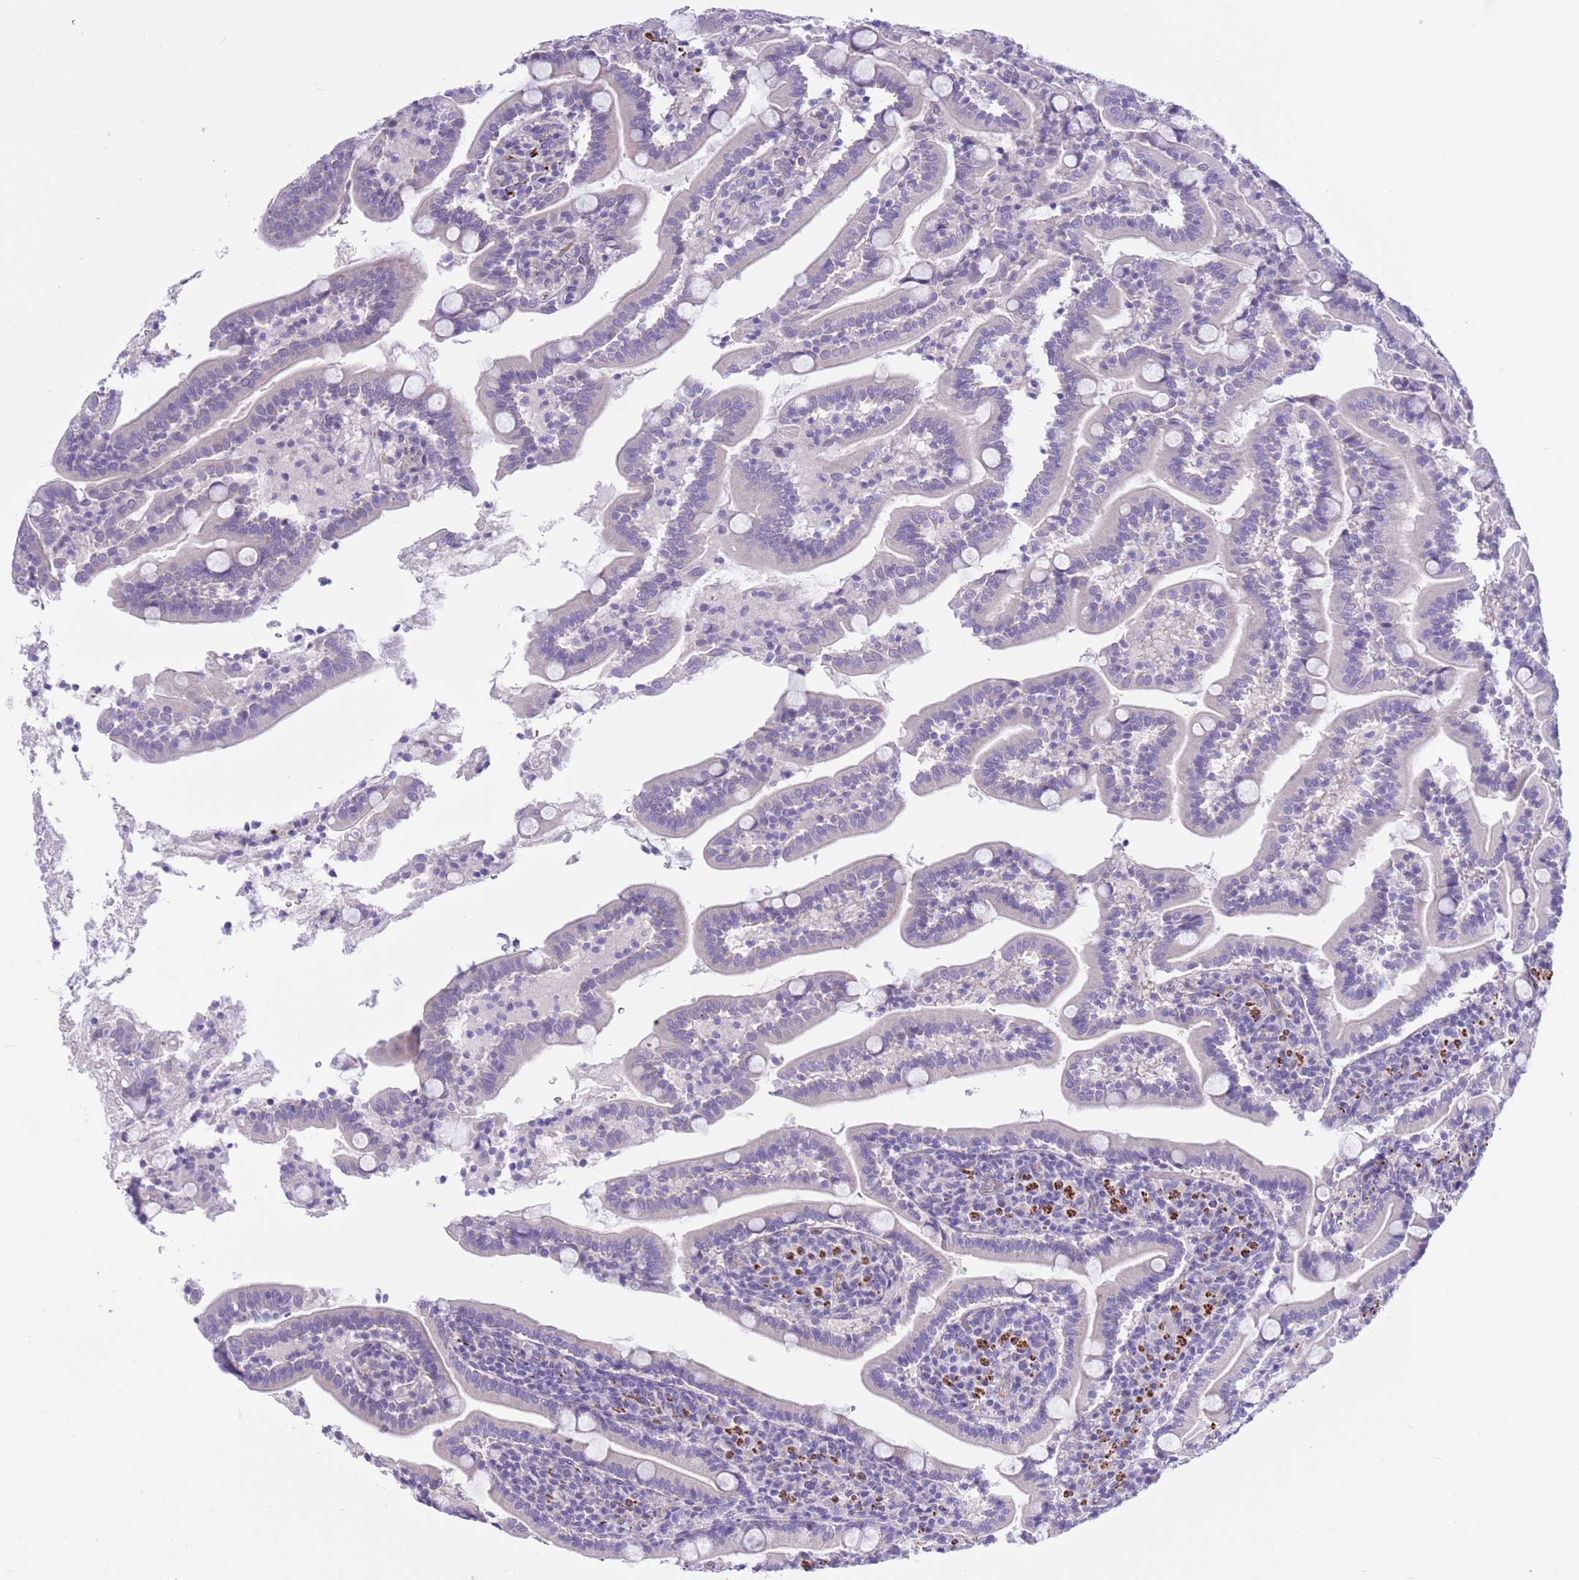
{"staining": {"intensity": "weak", "quantity": "<25%", "location": "cytoplasmic/membranous"}, "tissue": "duodenum", "cell_type": "Glandular cells", "image_type": "normal", "snomed": [{"axis": "morphology", "description": "Normal tissue, NOS"}, {"axis": "topography", "description": "Duodenum"}], "caption": "IHC of unremarkable duodenum shows no expression in glandular cells. (Brightfield microscopy of DAB (3,3'-diaminobenzidine) immunohistochemistry at high magnification).", "gene": "NET1", "patient": {"sex": "male", "age": 35}}